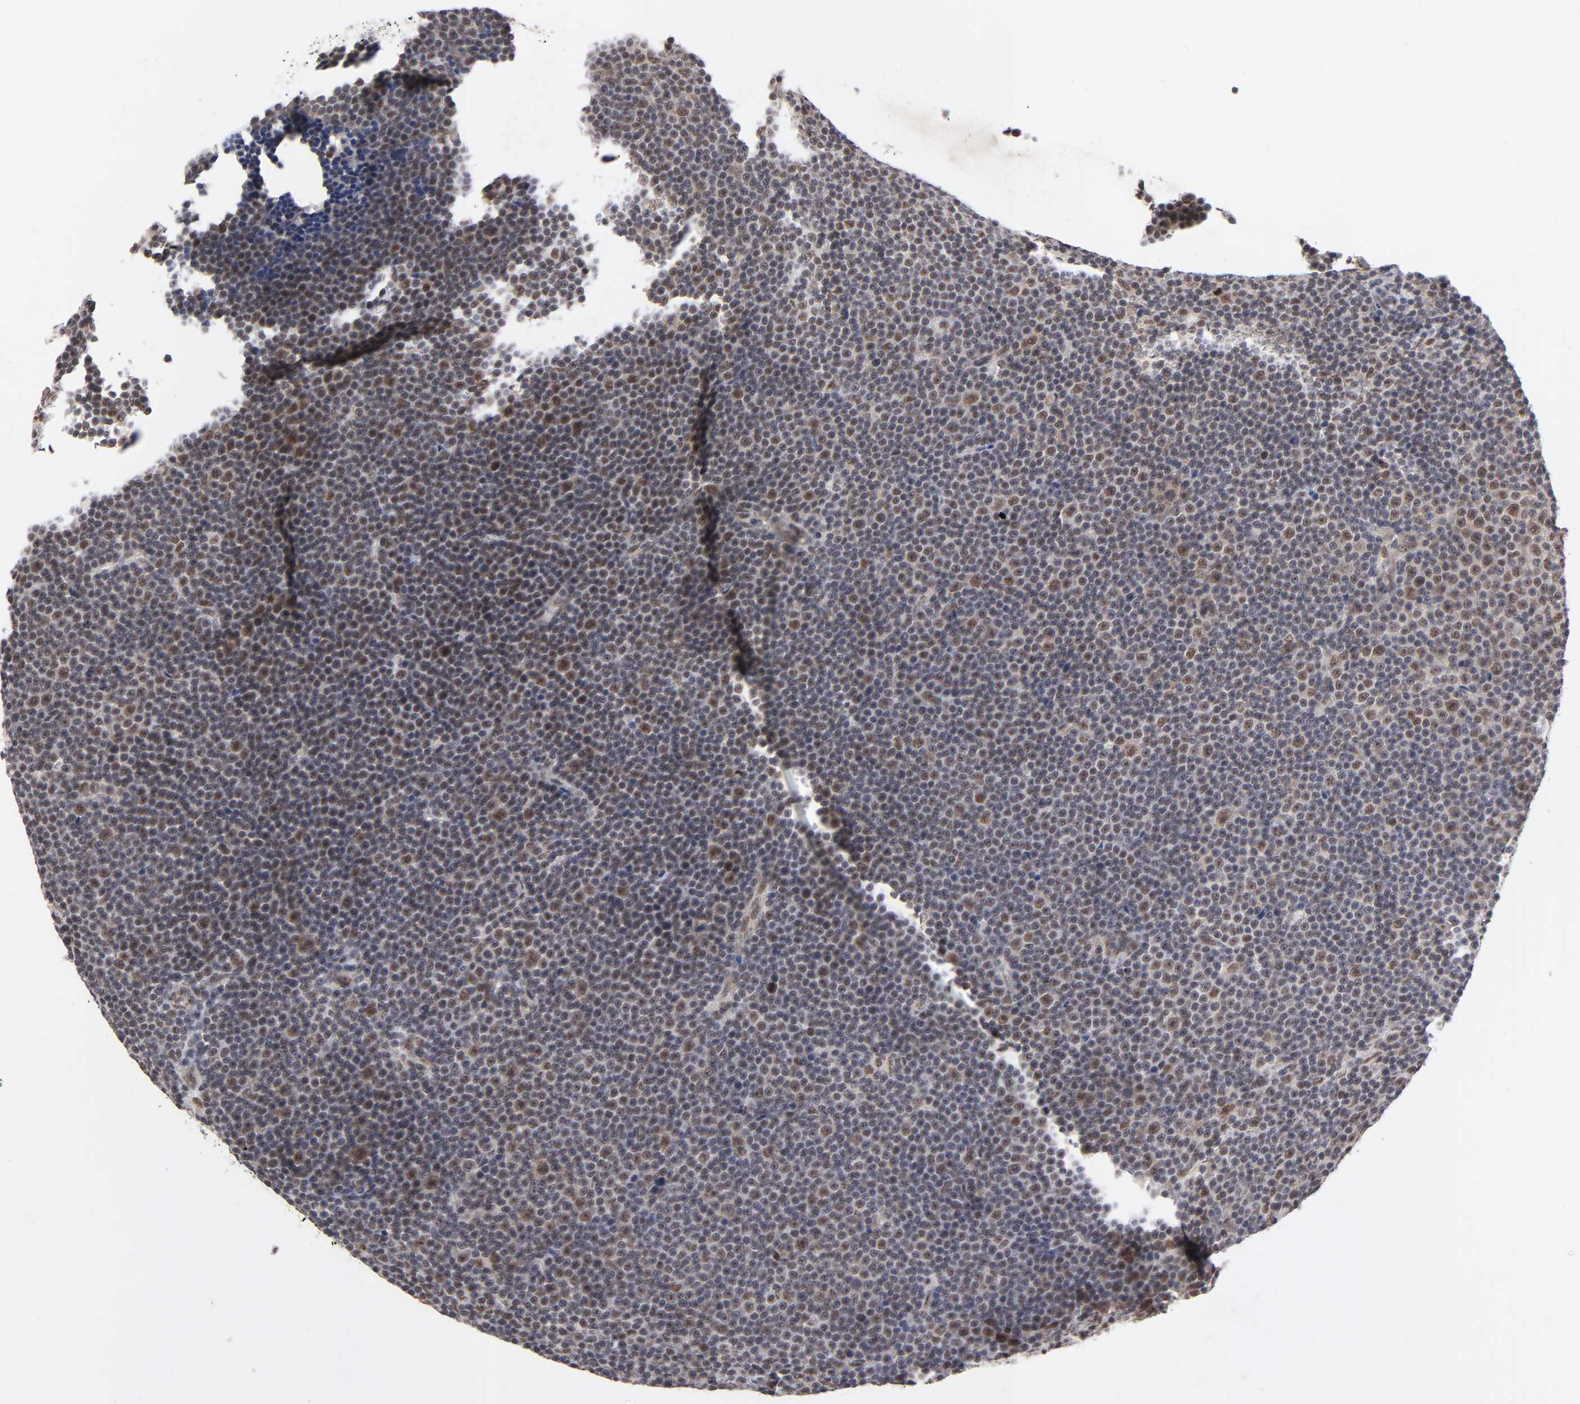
{"staining": {"intensity": "strong", "quantity": "25%-75%", "location": "cytoplasmic/membranous,nuclear"}, "tissue": "lymphoma", "cell_type": "Tumor cells", "image_type": "cancer", "snomed": [{"axis": "morphology", "description": "Malignant lymphoma, non-Hodgkin's type, Low grade"}, {"axis": "topography", "description": "Lymph node"}], "caption": "Immunohistochemical staining of lymphoma exhibits high levels of strong cytoplasmic/membranous and nuclear protein positivity in about 25%-75% of tumor cells.", "gene": "EP300", "patient": {"sex": "female", "age": 67}}